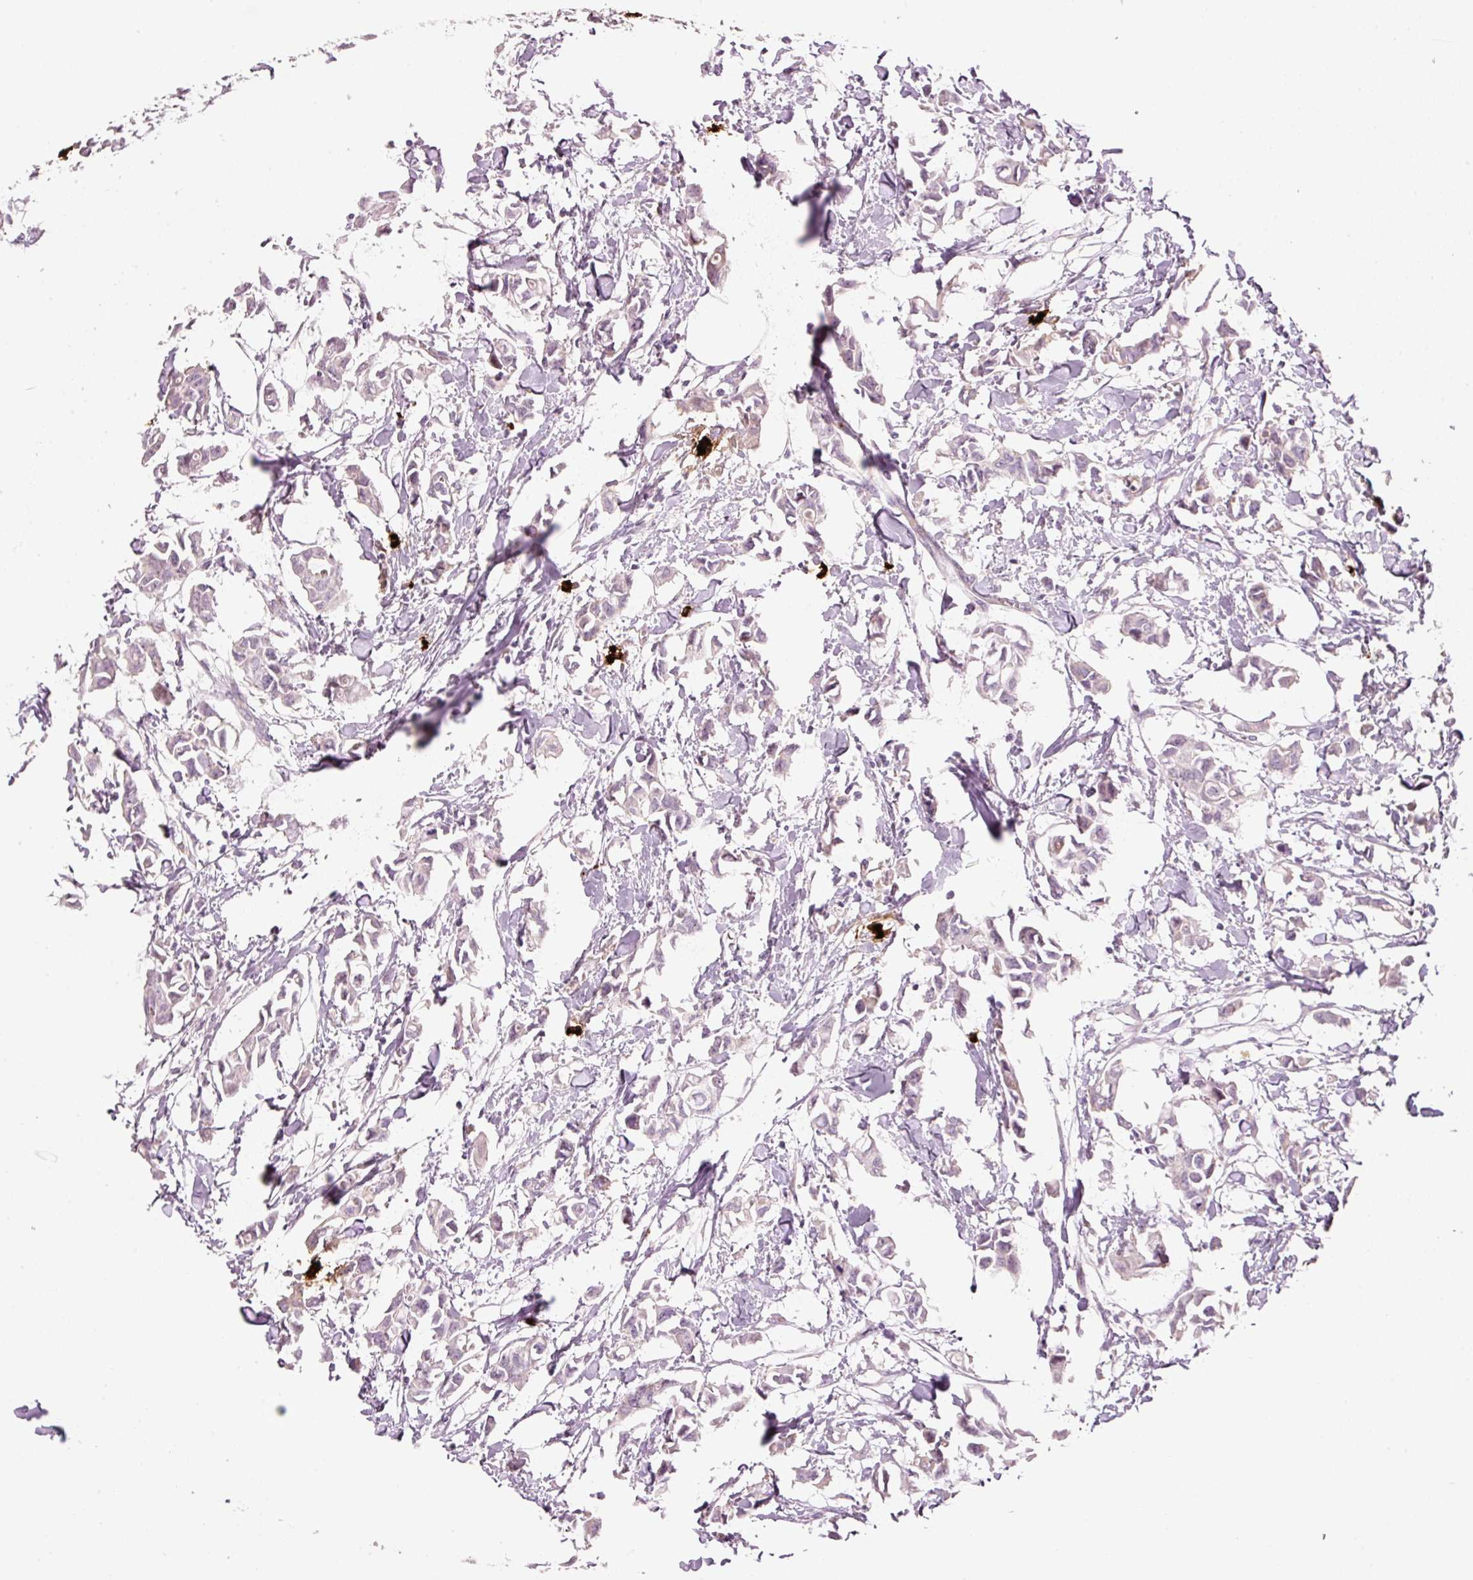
{"staining": {"intensity": "negative", "quantity": "none", "location": "none"}, "tissue": "breast cancer", "cell_type": "Tumor cells", "image_type": "cancer", "snomed": [{"axis": "morphology", "description": "Duct carcinoma"}, {"axis": "topography", "description": "Breast"}], "caption": "DAB immunohistochemical staining of breast cancer (infiltrating ductal carcinoma) reveals no significant expression in tumor cells.", "gene": "CMA1", "patient": {"sex": "female", "age": 41}}